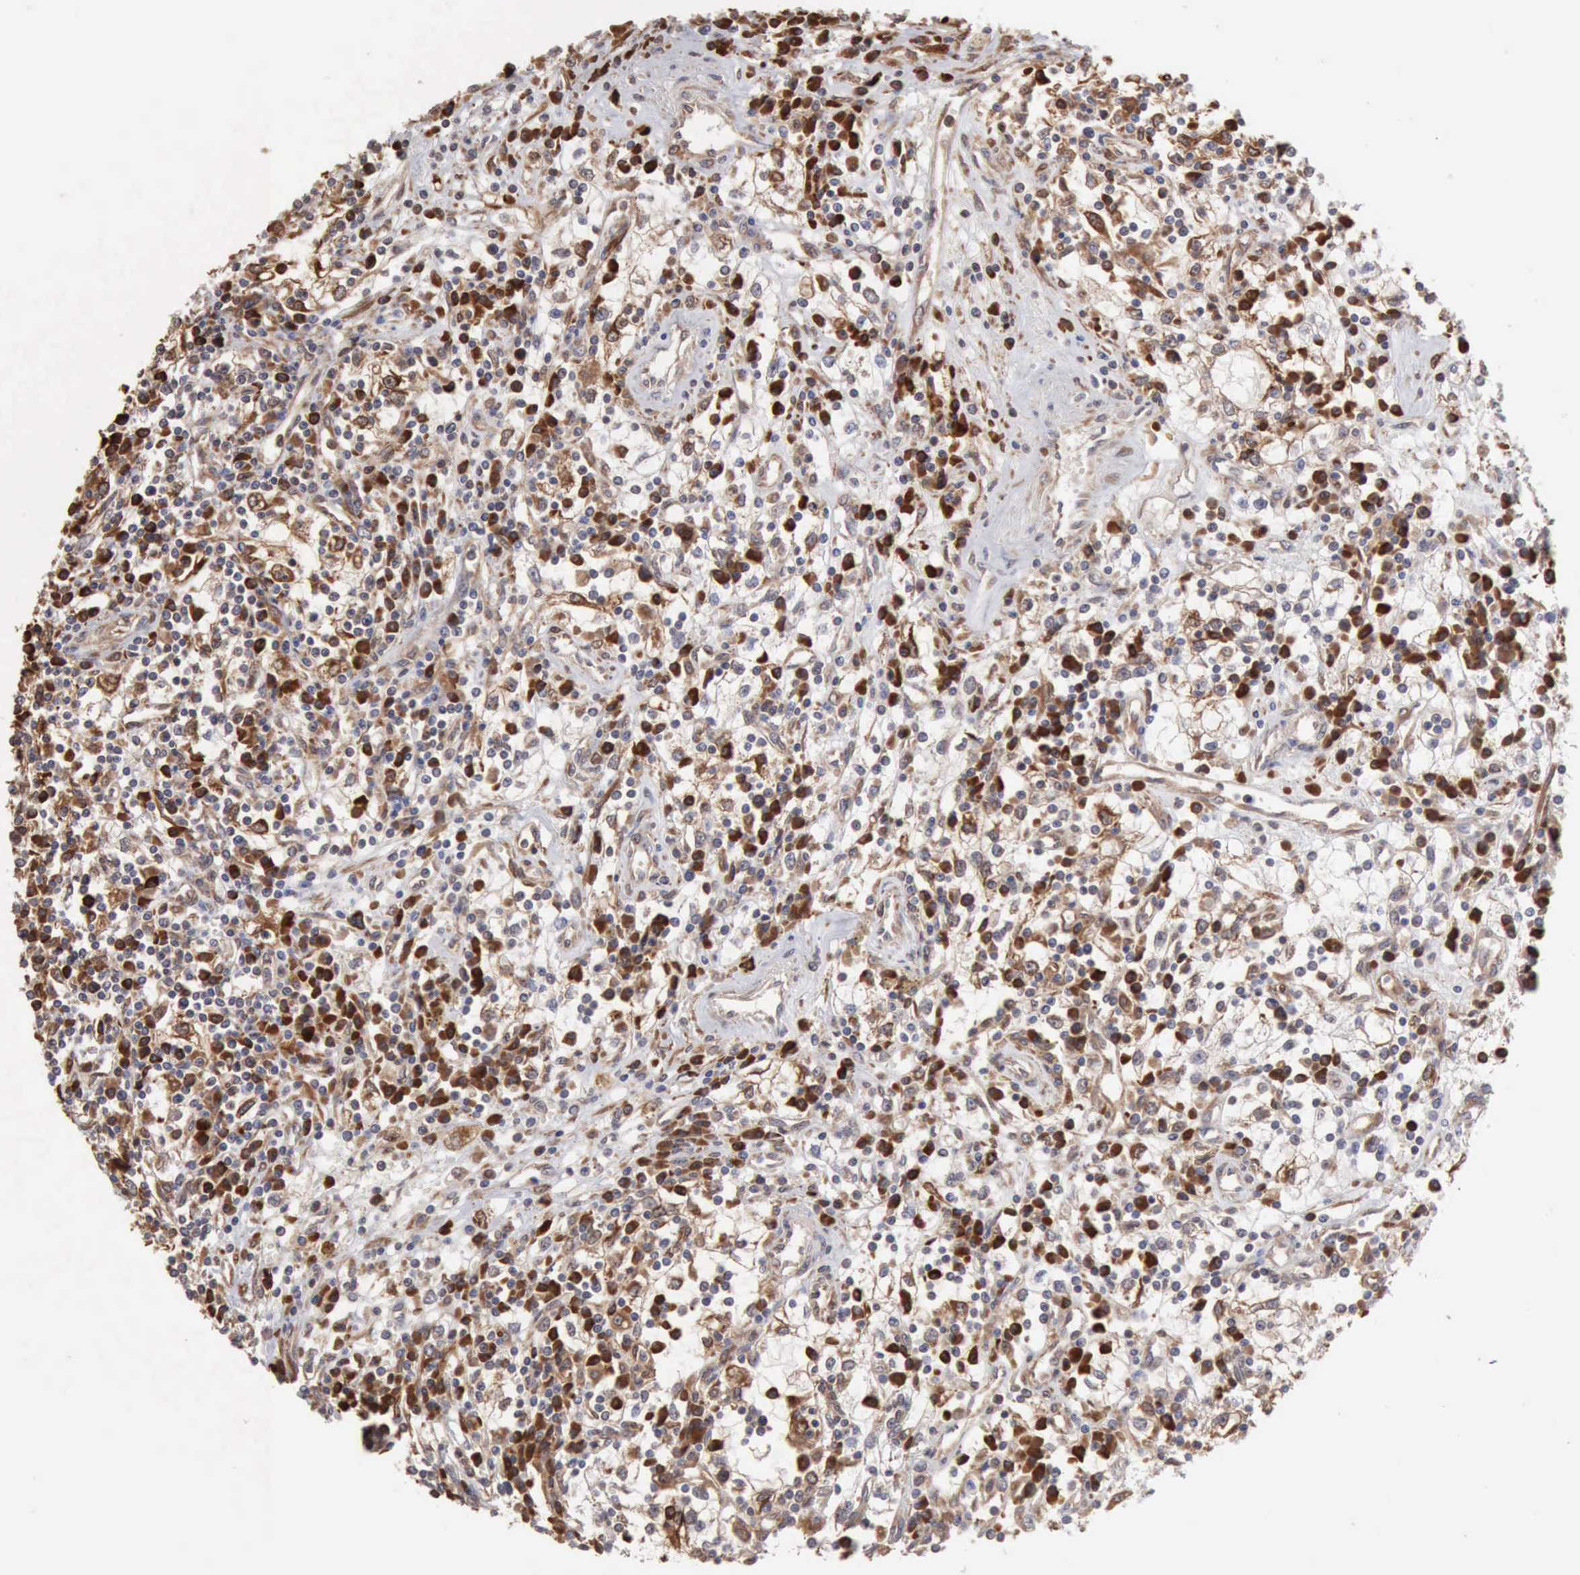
{"staining": {"intensity": "strong", "quantity": ">75%", "location": "cytoplasmic/membranous"}, "tissue": "renal cancer", "cell_type": "Tumor cells", "image_type": "cancer", "snomed": [{"axis": "morphology", "description": "Adenocarcinoma, NOS"}, {"axis": "topography", "description": "Kidney"}], "caption": "This is a micrograph of immunohistochemistry (IHC) staining of renal cancer (adenocarcinoma), which shows strong positivity in the cytoplasmic/membranous of tumor cells.", "gene": "APOL2", "patient": {"sex": "male", "age": 82}}